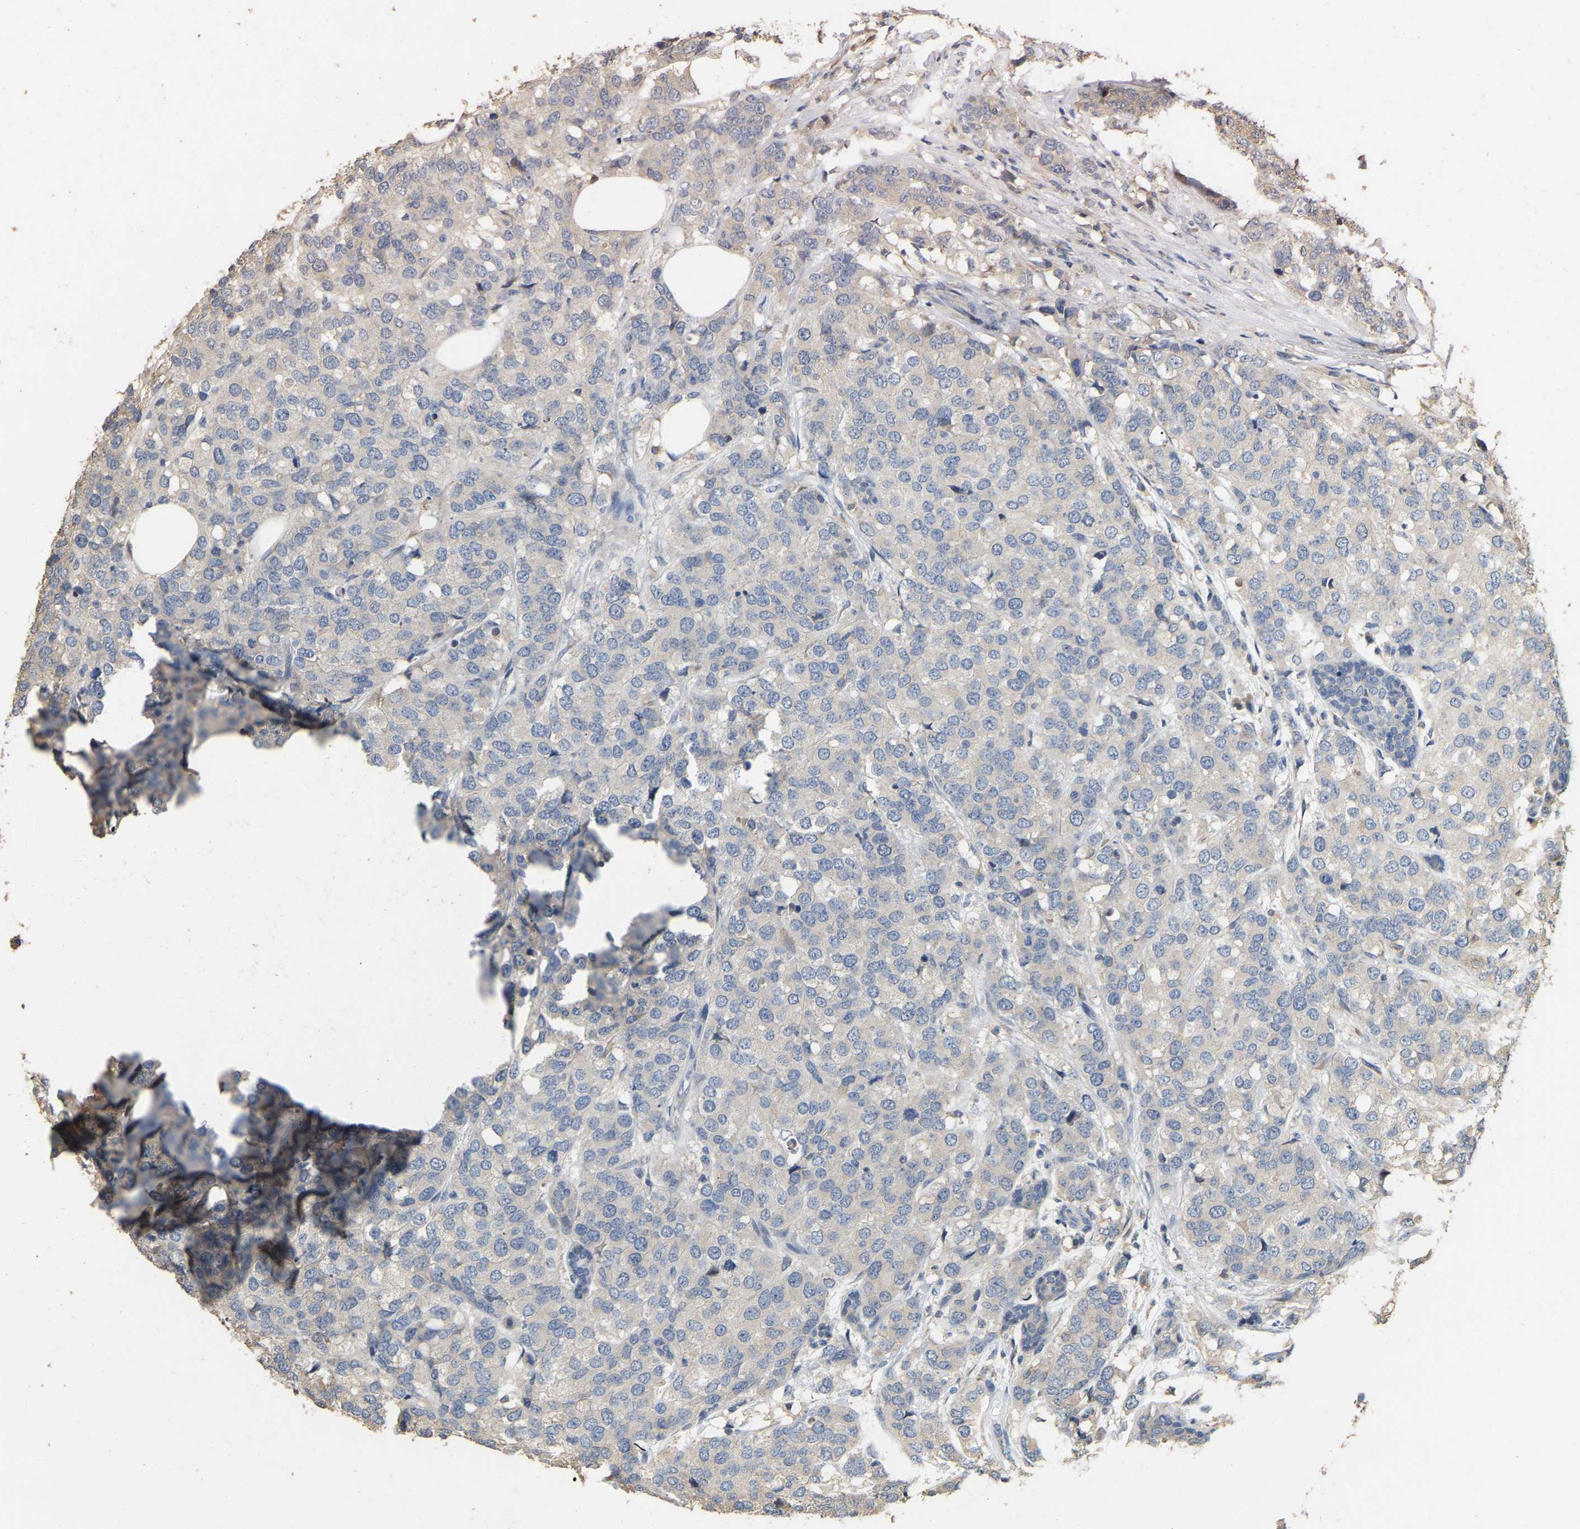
{"staining": {"intensity": "weak", "quantity": "<25%", "location": "cytoplasmic/membranous"}, "tissue": "breast cancer", "cell_type": "Tumor cells", "image_type": "cancer", "snomed": [{"axis": "morphology", "description": "Lobular carcinoma"}, {"axis": "topography", "description": "Breast"}], "caption": "Tumor cells show no significant expression in breast cancer. (DAB (3,3'-diaminobenzidine) IHC visualized using brightfield microscopy, high magnification).", "gene": "NCS1", "patient": {"sex": "female", "age": 59}}